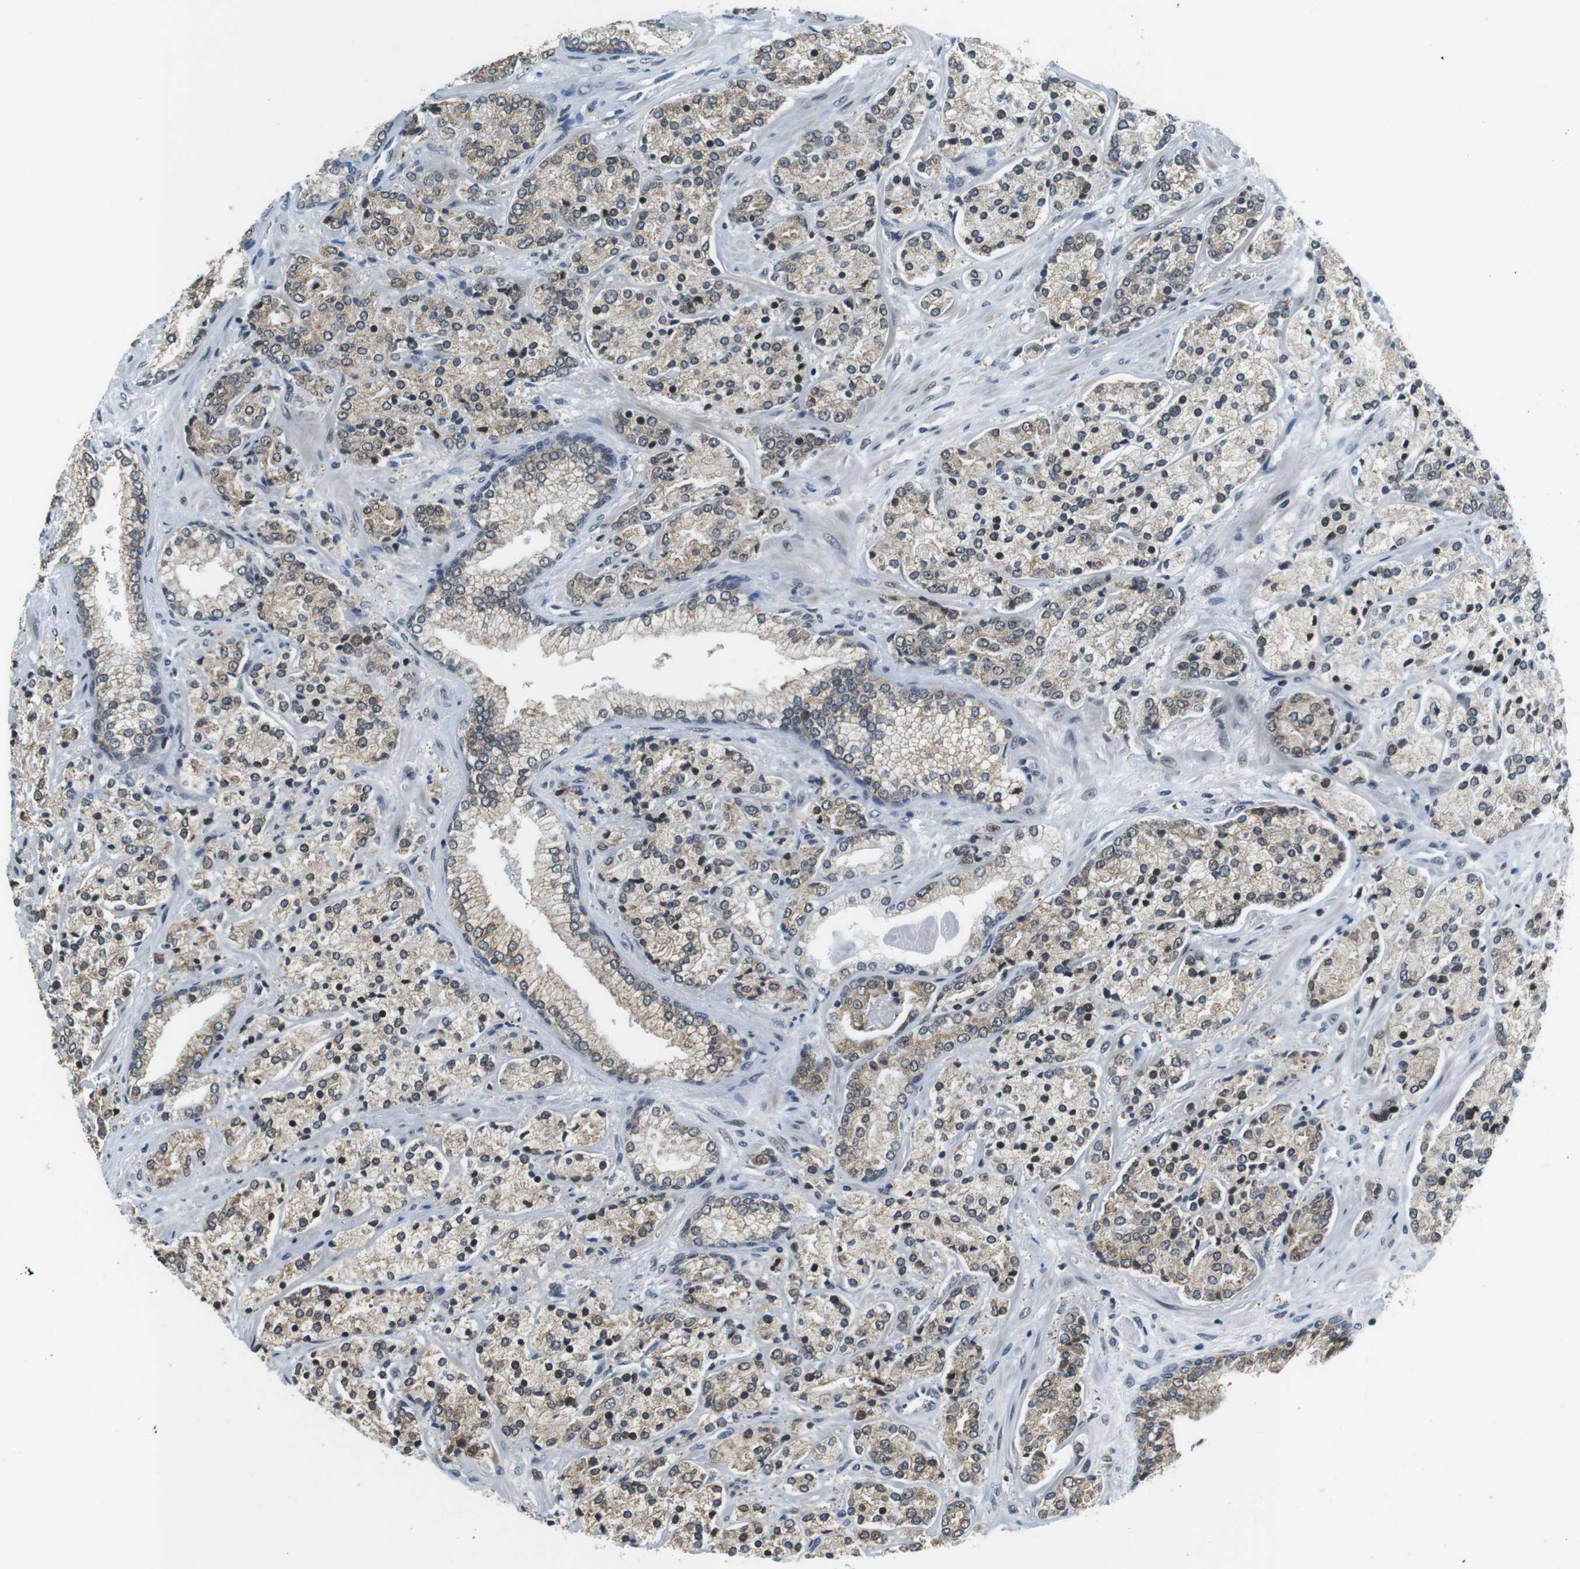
{"staining": {"intensity": "moderate", "quantity": "25%-75%", "location": "nuclear"}, "tissue": "prostate cancer", "cell_type": "Tumor cells", "image_type": "cancer", "snomed": [{"axis": "morphology", "description": "Adenocarcinoma, High grade"}, {"axis": "topography", "description": "Prostate"}], "caption": "The image shows immunohistochemical staining of prostate cancer (adenocarcinoma (high-grade)). There is moderate nuclear positivity is appreciated in about 25%-75% of tumor cells.", "gene": "RNF38", "patient": {"sex": "male", "age": 71}}